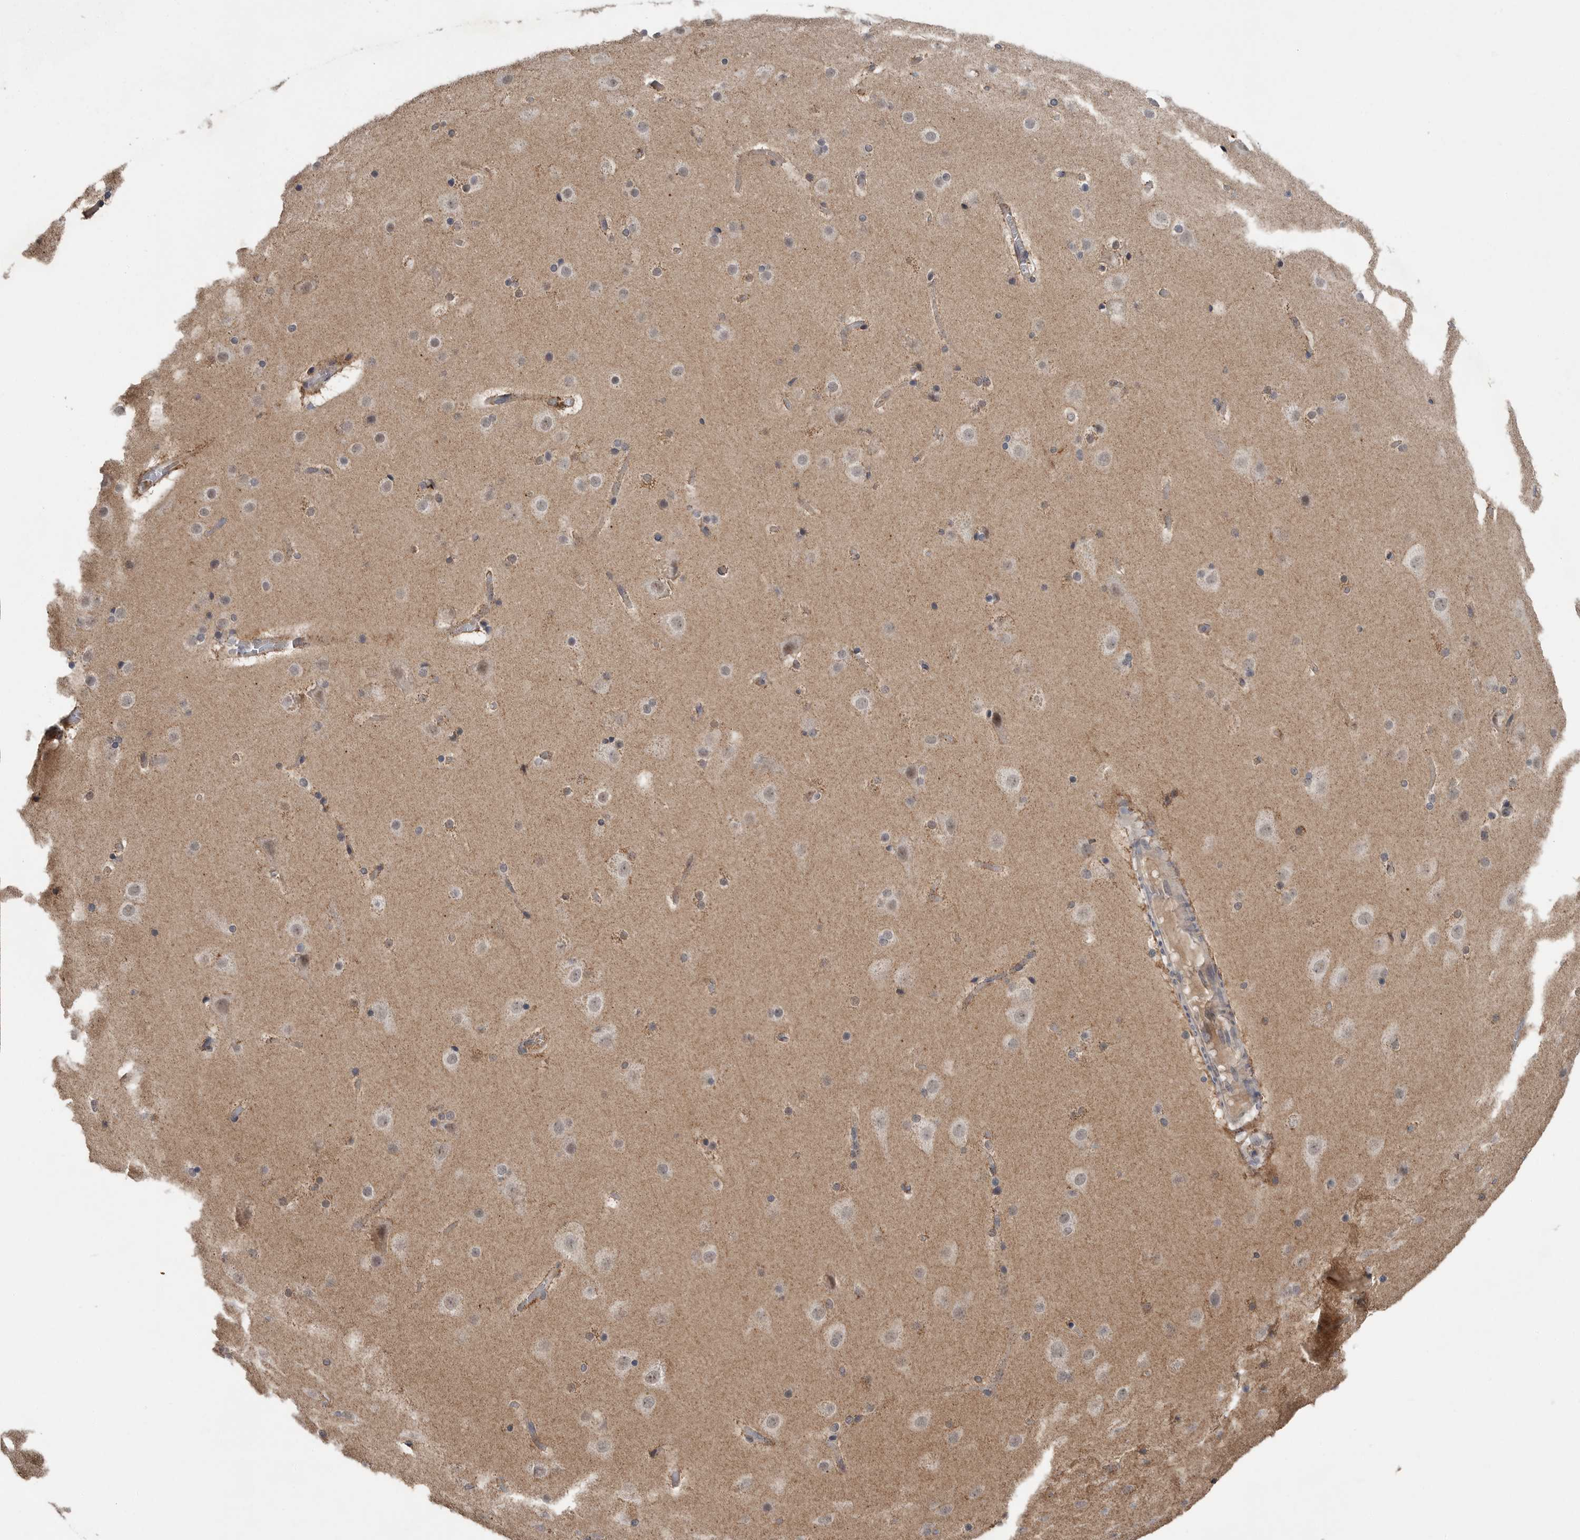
{"staining": {"intensity": "weak", "quantity": "25%-75%", "location": "cytoplasmic/membranous"}, "tissue": "cerebral cortex", "cell_type": "Endothelial cells", "image_type": "normal", "snomed": [{"axis": "morphology", "description": "Normal tissue, NOS"}, {"axis": "topography", "description": "Cerebral cortex"}], "caption": "Weak cytoplasmic/membranous protein expression is present in approximately 25%-75% of endothelial cells in cerebral cortex.", "gene": "SCP2", "patient": {"sex": "male", "age": 57}}